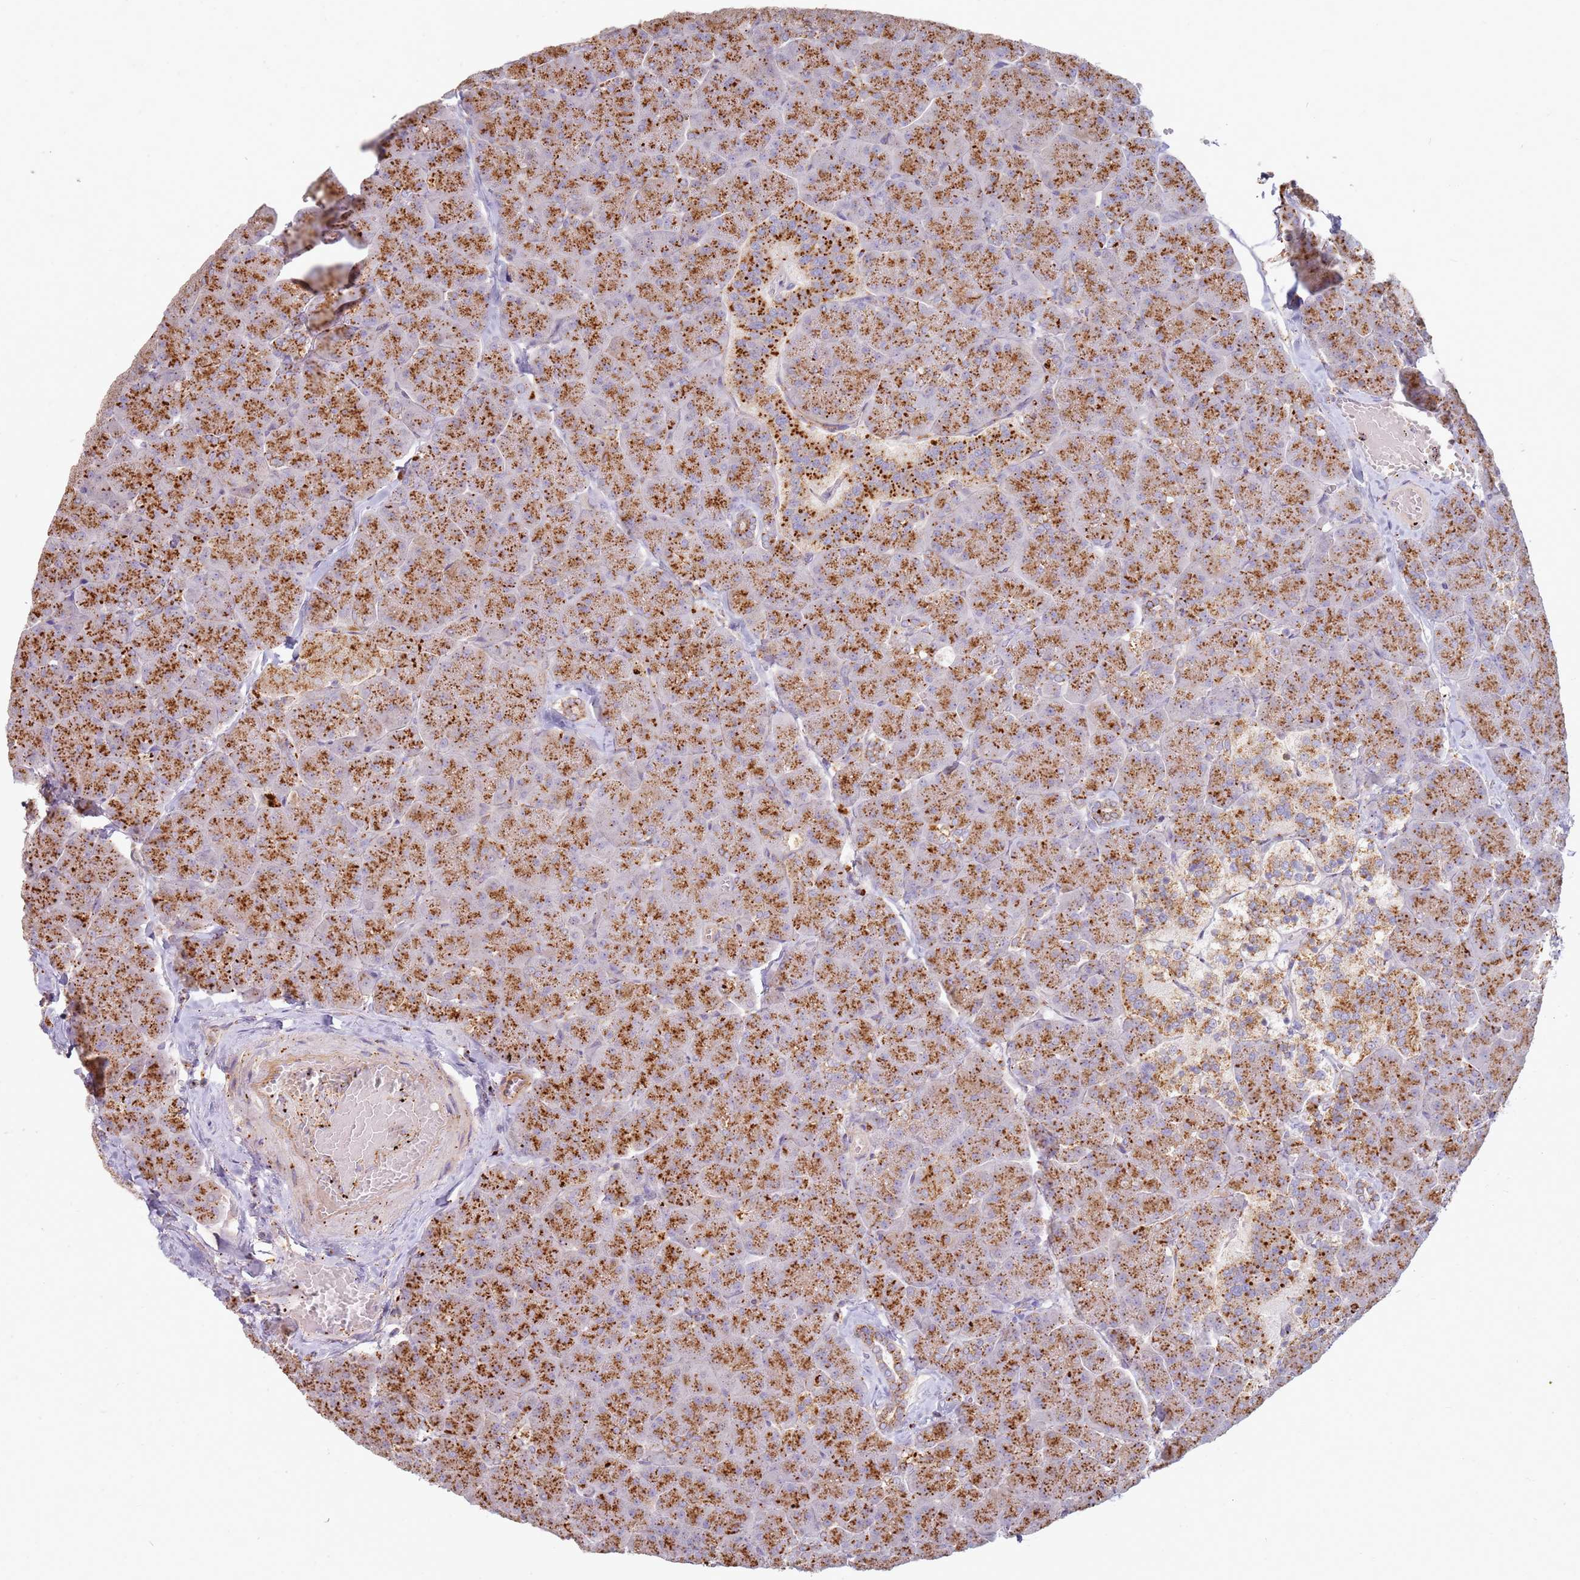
{"staining": {"intensity": "strong", "quantity": ">75%", "location": "cytoplasmic/membranous"}, "tissue": "pancreas", "cell_type": "Exocrine glandular cells", "image_type": "normal", "snomed": [{"axis": "morphology", "description": "Normal tissue, NOS"}, {"axis": "topography", "description": "Pancreas"}, {"axis": "topography", "description": "Peripheral nerve tissue"}], "caption": "Strong cytoplasmic/membranous staining is present in about >75% of exocrine glandular cells in normal pancreas.", "gene": "TMEM229B", "patient": {"sex": "male", "age": 54}}